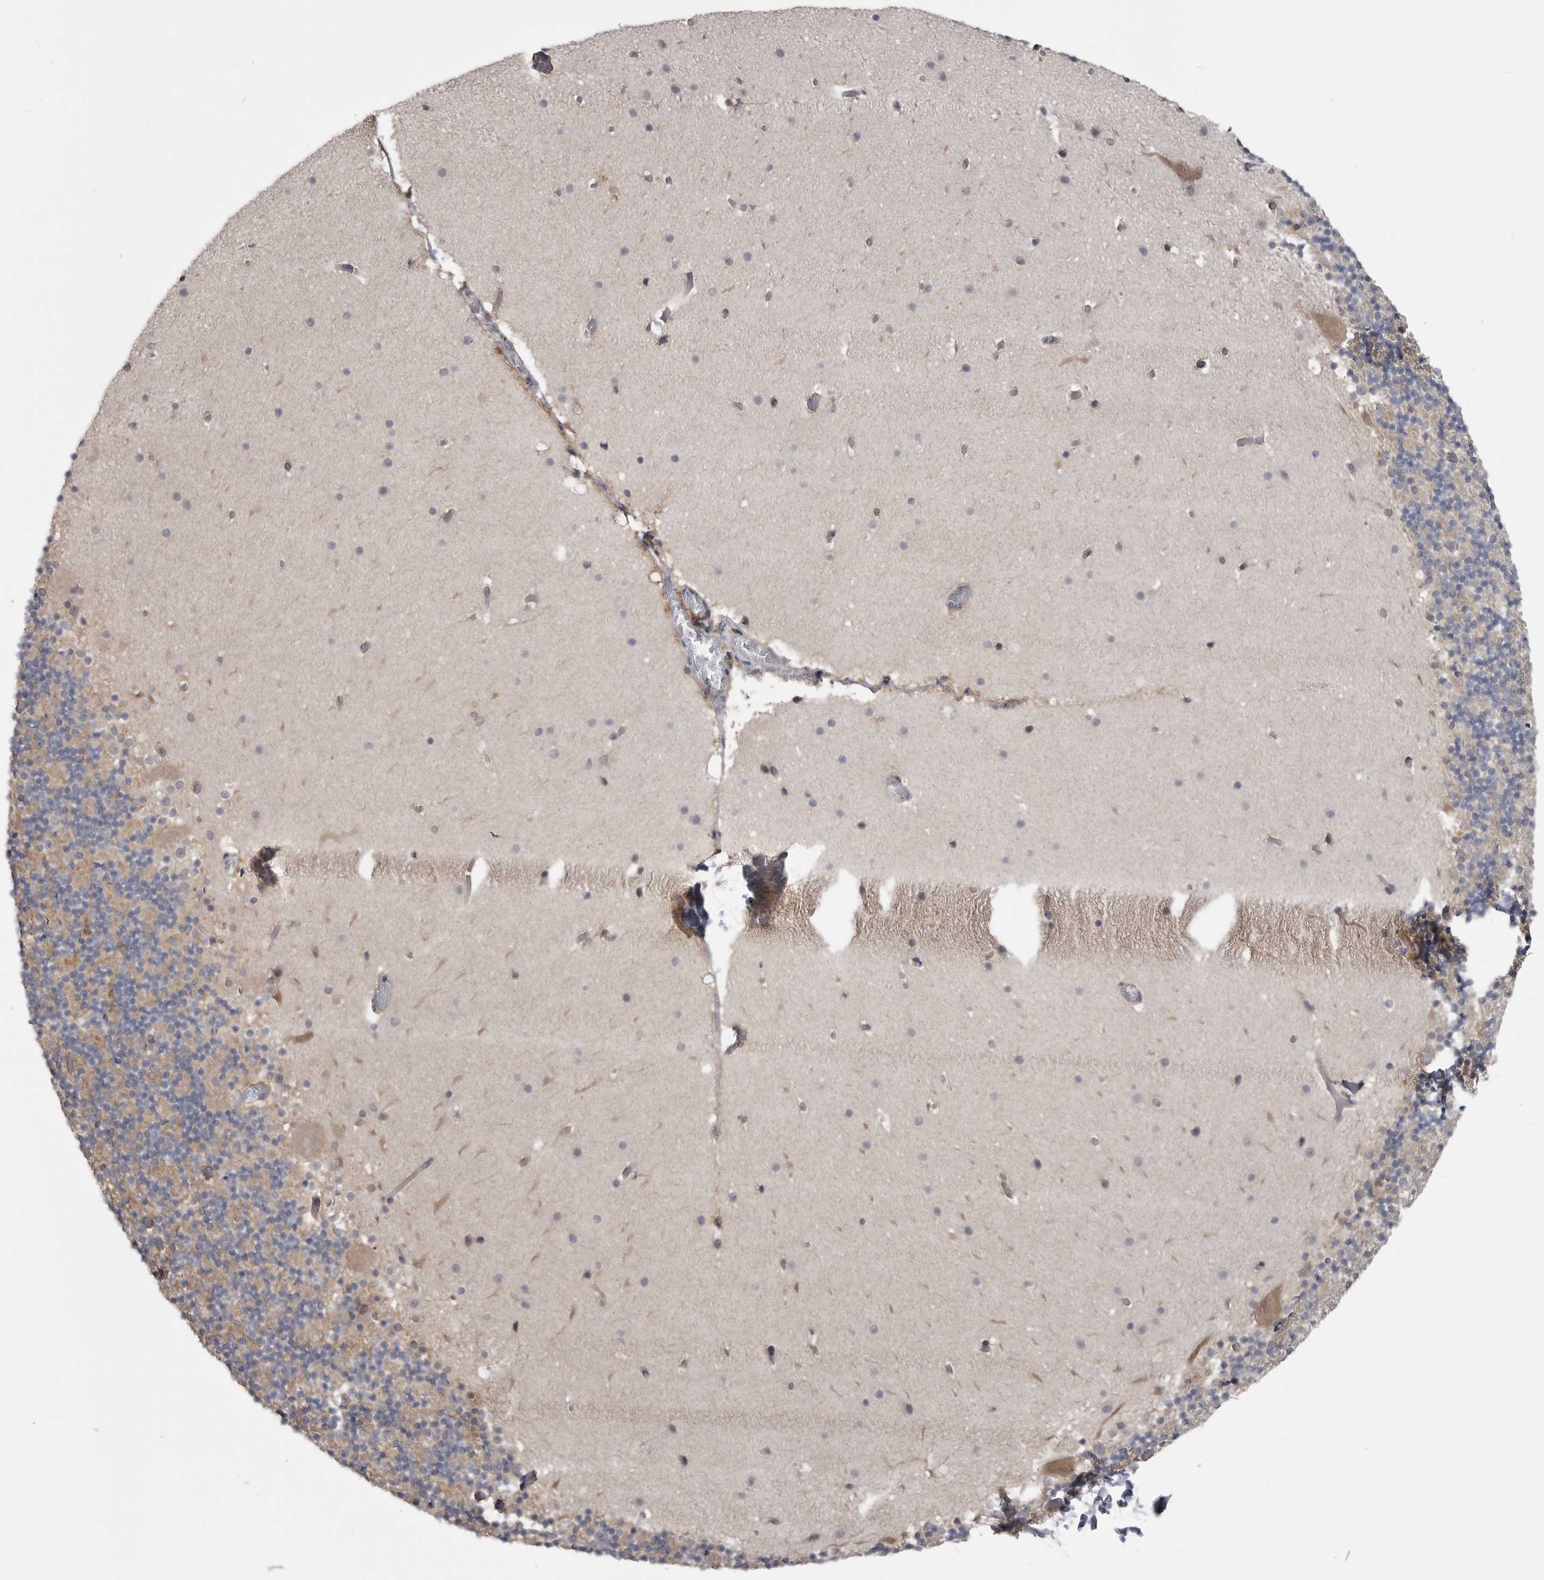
{"staining": {"intensity": "weak", "quantity": ">75%", "location": "cytoplasmic/membranous"}, "tissue": "cerebellum", "cell_type": "Cells in granular layer", "image_type": "normal", "snomed": [{"axis": "morphology", "description": "Normal tissue, NOS"}, {"axis": "topography", "description": "Cerebellum"}], "caption": "This image displays immunohistochemistry (IHC) staining of benign cerebellum, with low weak cytoplasmic/membranous expression in approximately >75% of cells in granular layer.", "gene": "MAPK13", "patient": {"sex": "male", "age": 57}}